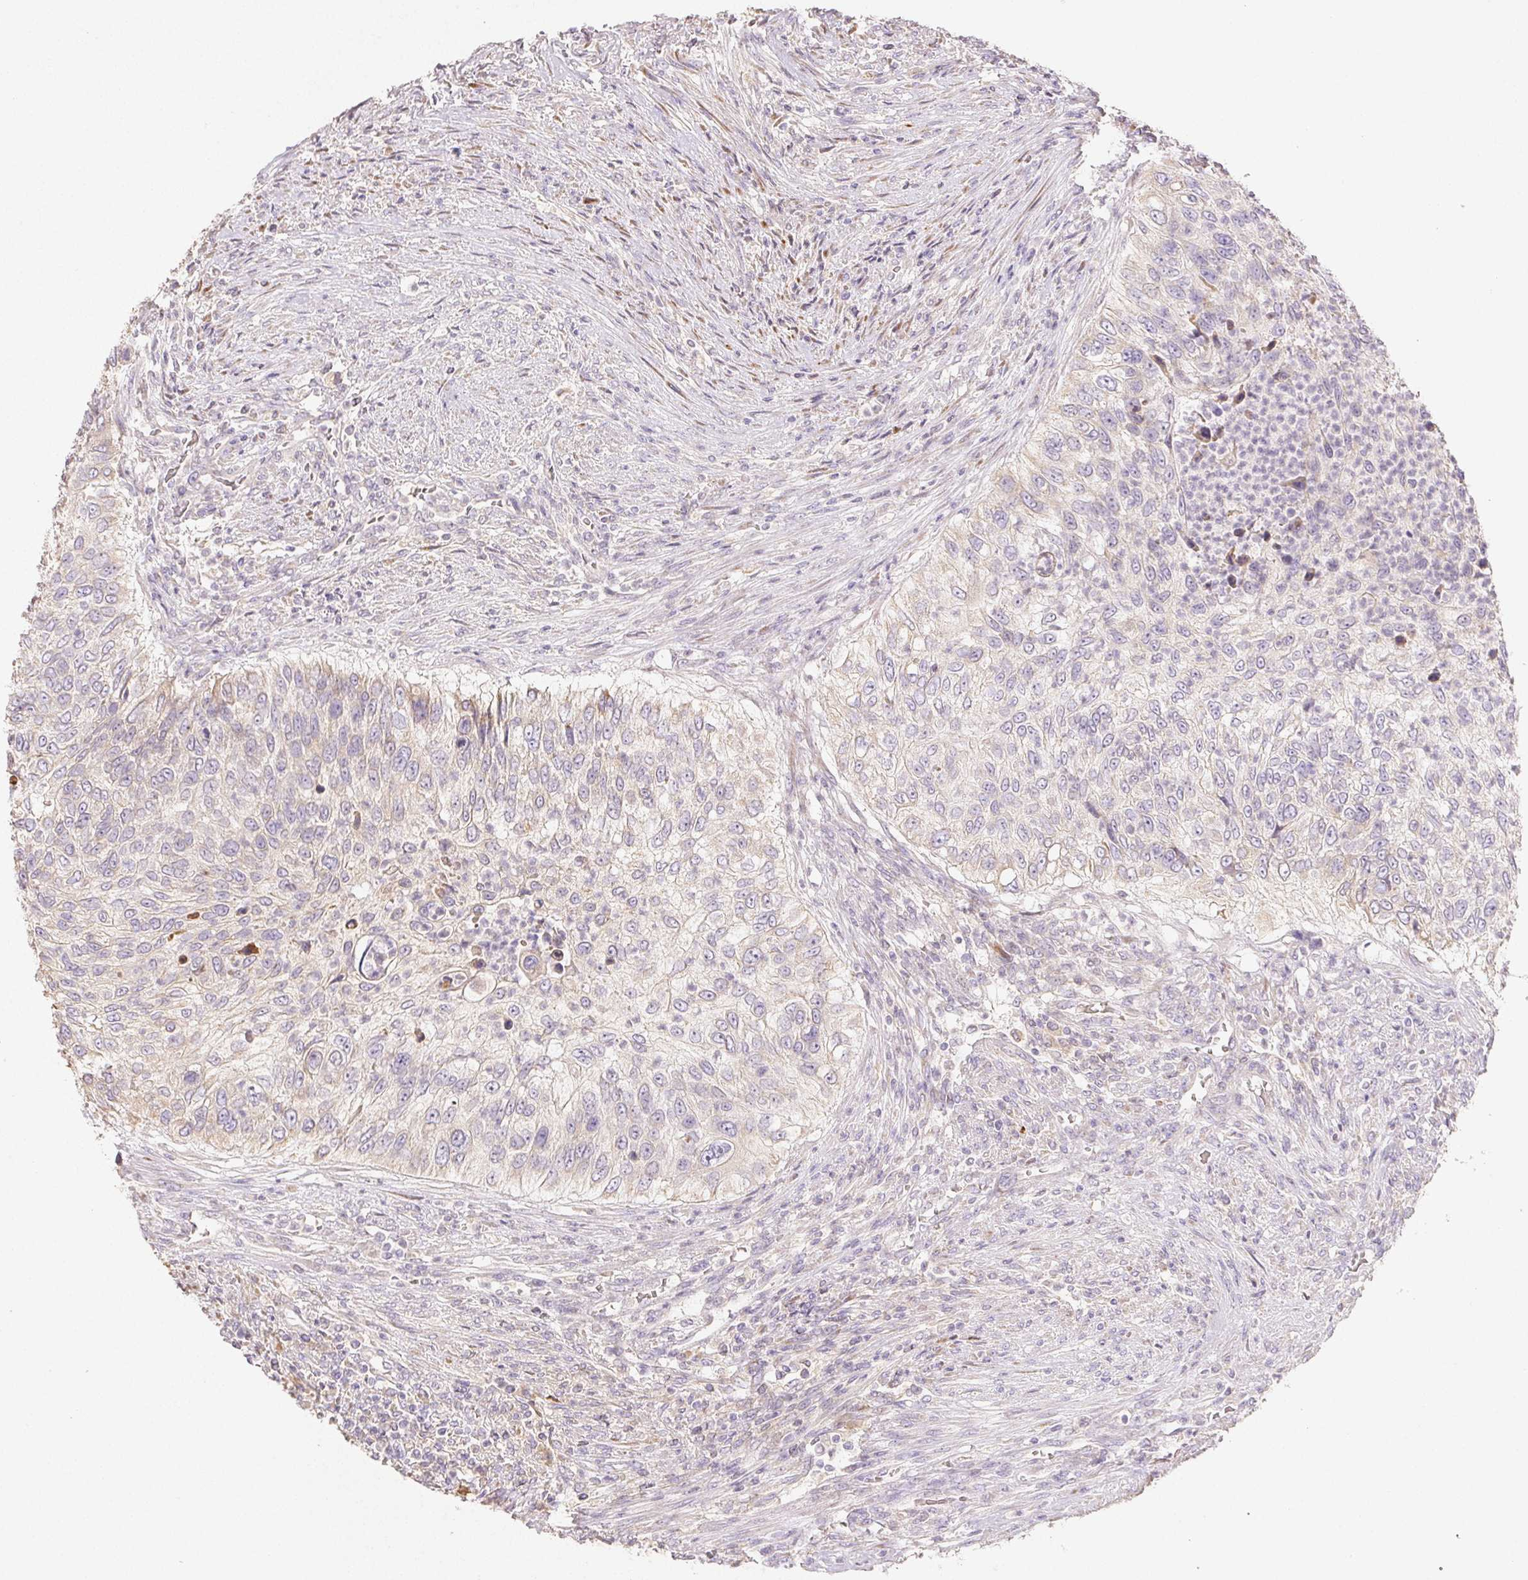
{"staining": {"intensity": "negative", "quantity": "none", "location": "none"}, "tissue": "urothelial cancer", "cell_type": "Tumor cells", "image_type": "cancer", "snomed": [{"axis": "morphology", "description": "Urothelial carcinoma, High grade"}, {"axis": "topography", "description": "Urinary bladder"}], "caption": "Human urothelial cancer stained for a protein using IHC exhibits no staining in tumor cells.", "gene": "ACVR1B", "patient": {"sex": "female", "age": 60}}